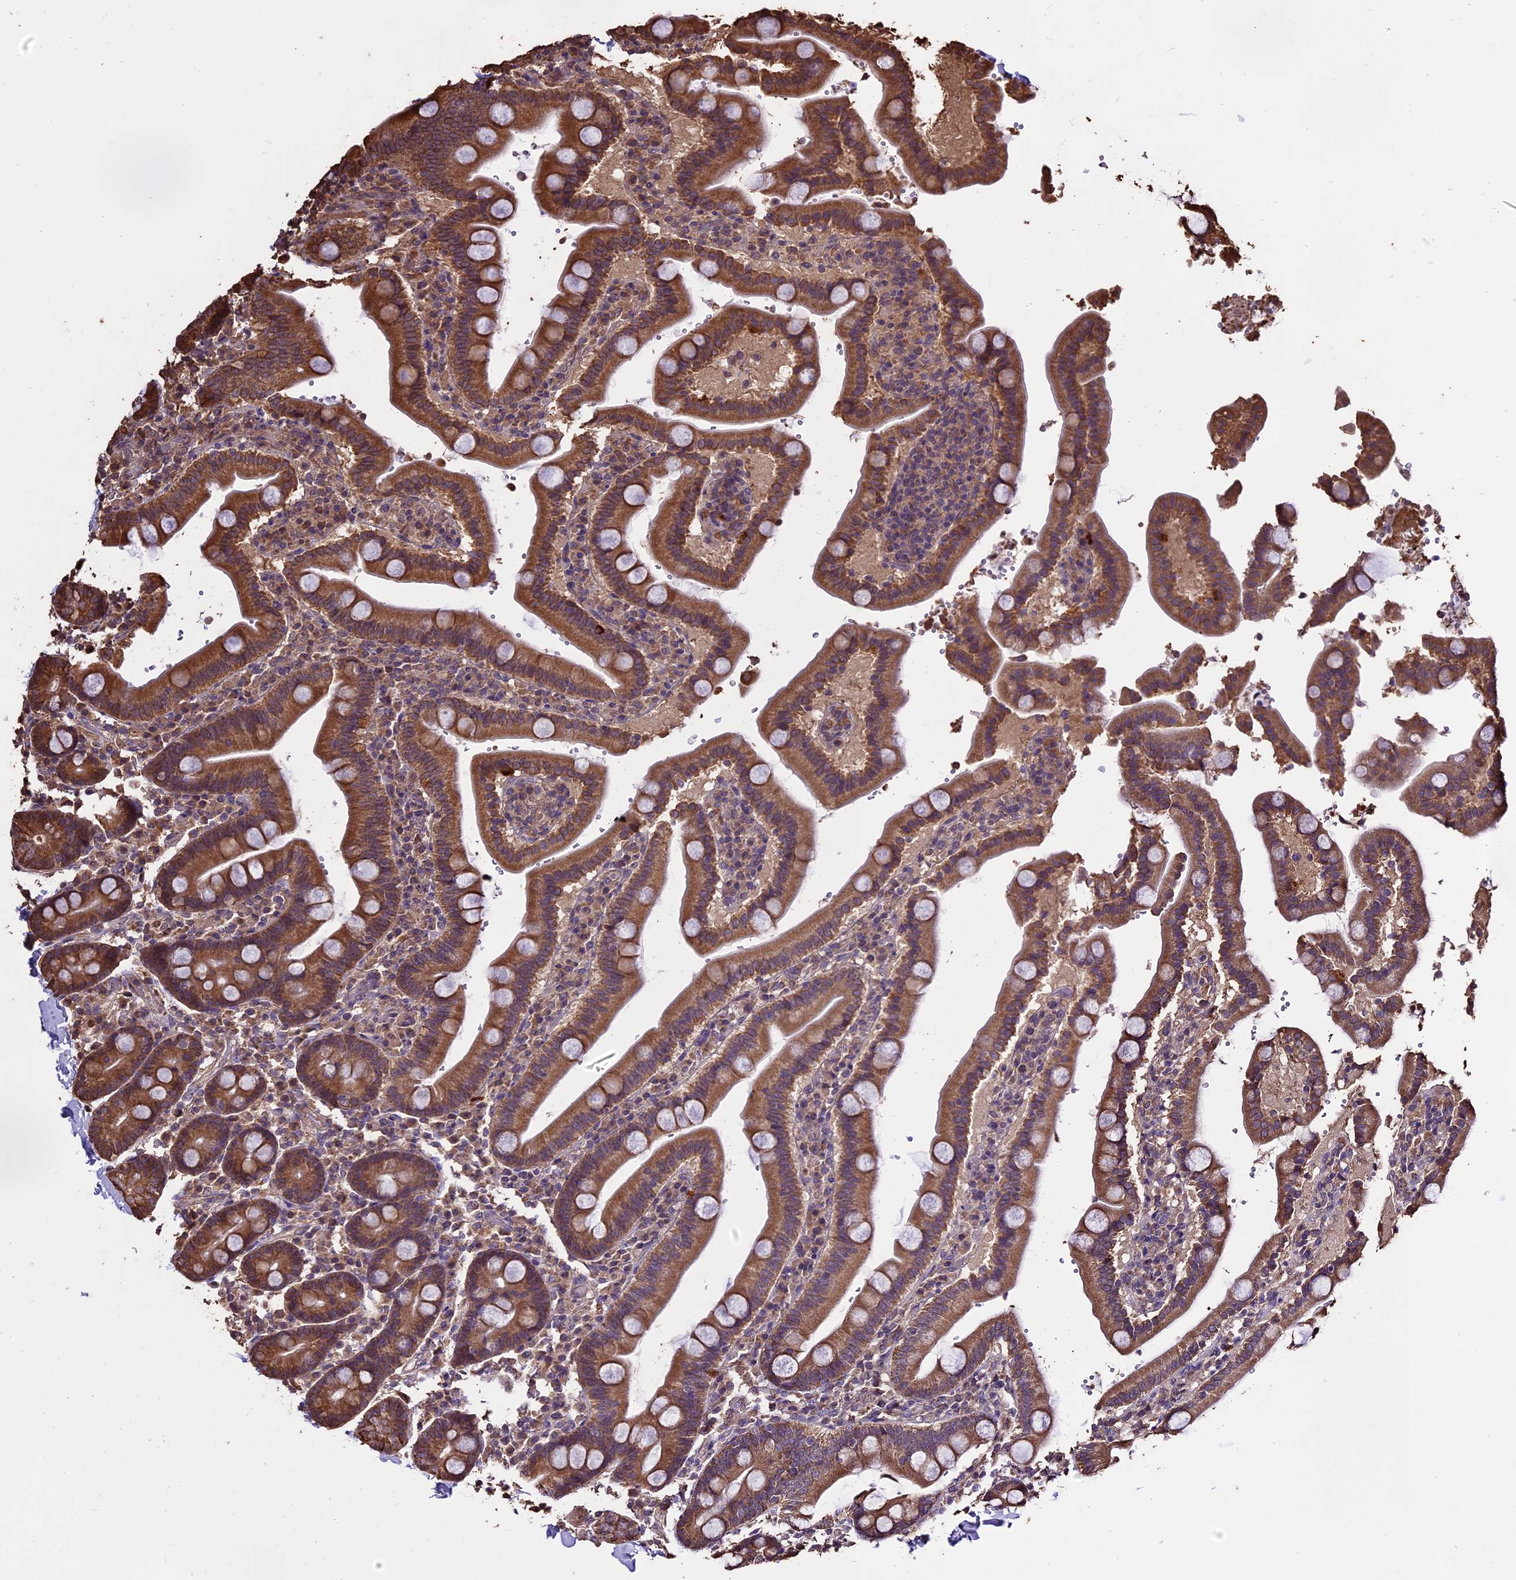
{"staining": {"intensity": "moderate", "quantity": ">75%", "location": "cytoplasmic/membranous"}, "tissue": "duodenum", "cell_type": "Glandular cells", "image_type": "normal", "snomed": [{"axis": "morphology", "description": "Normal tissue, NOS"}, {"axis": "topography", "description": "Small intestine, NOS"}], "caption": "Duodenum was stained to show a protein in brown. There is medium levels of moderate cytoplasmic/membranous positivity in about >75% of glandular cells. The protein is shown in brown color, while the nuclei are stained blue.", "gene": "PGPEP1L", "patient": {"sex": "female", "age": 71}}